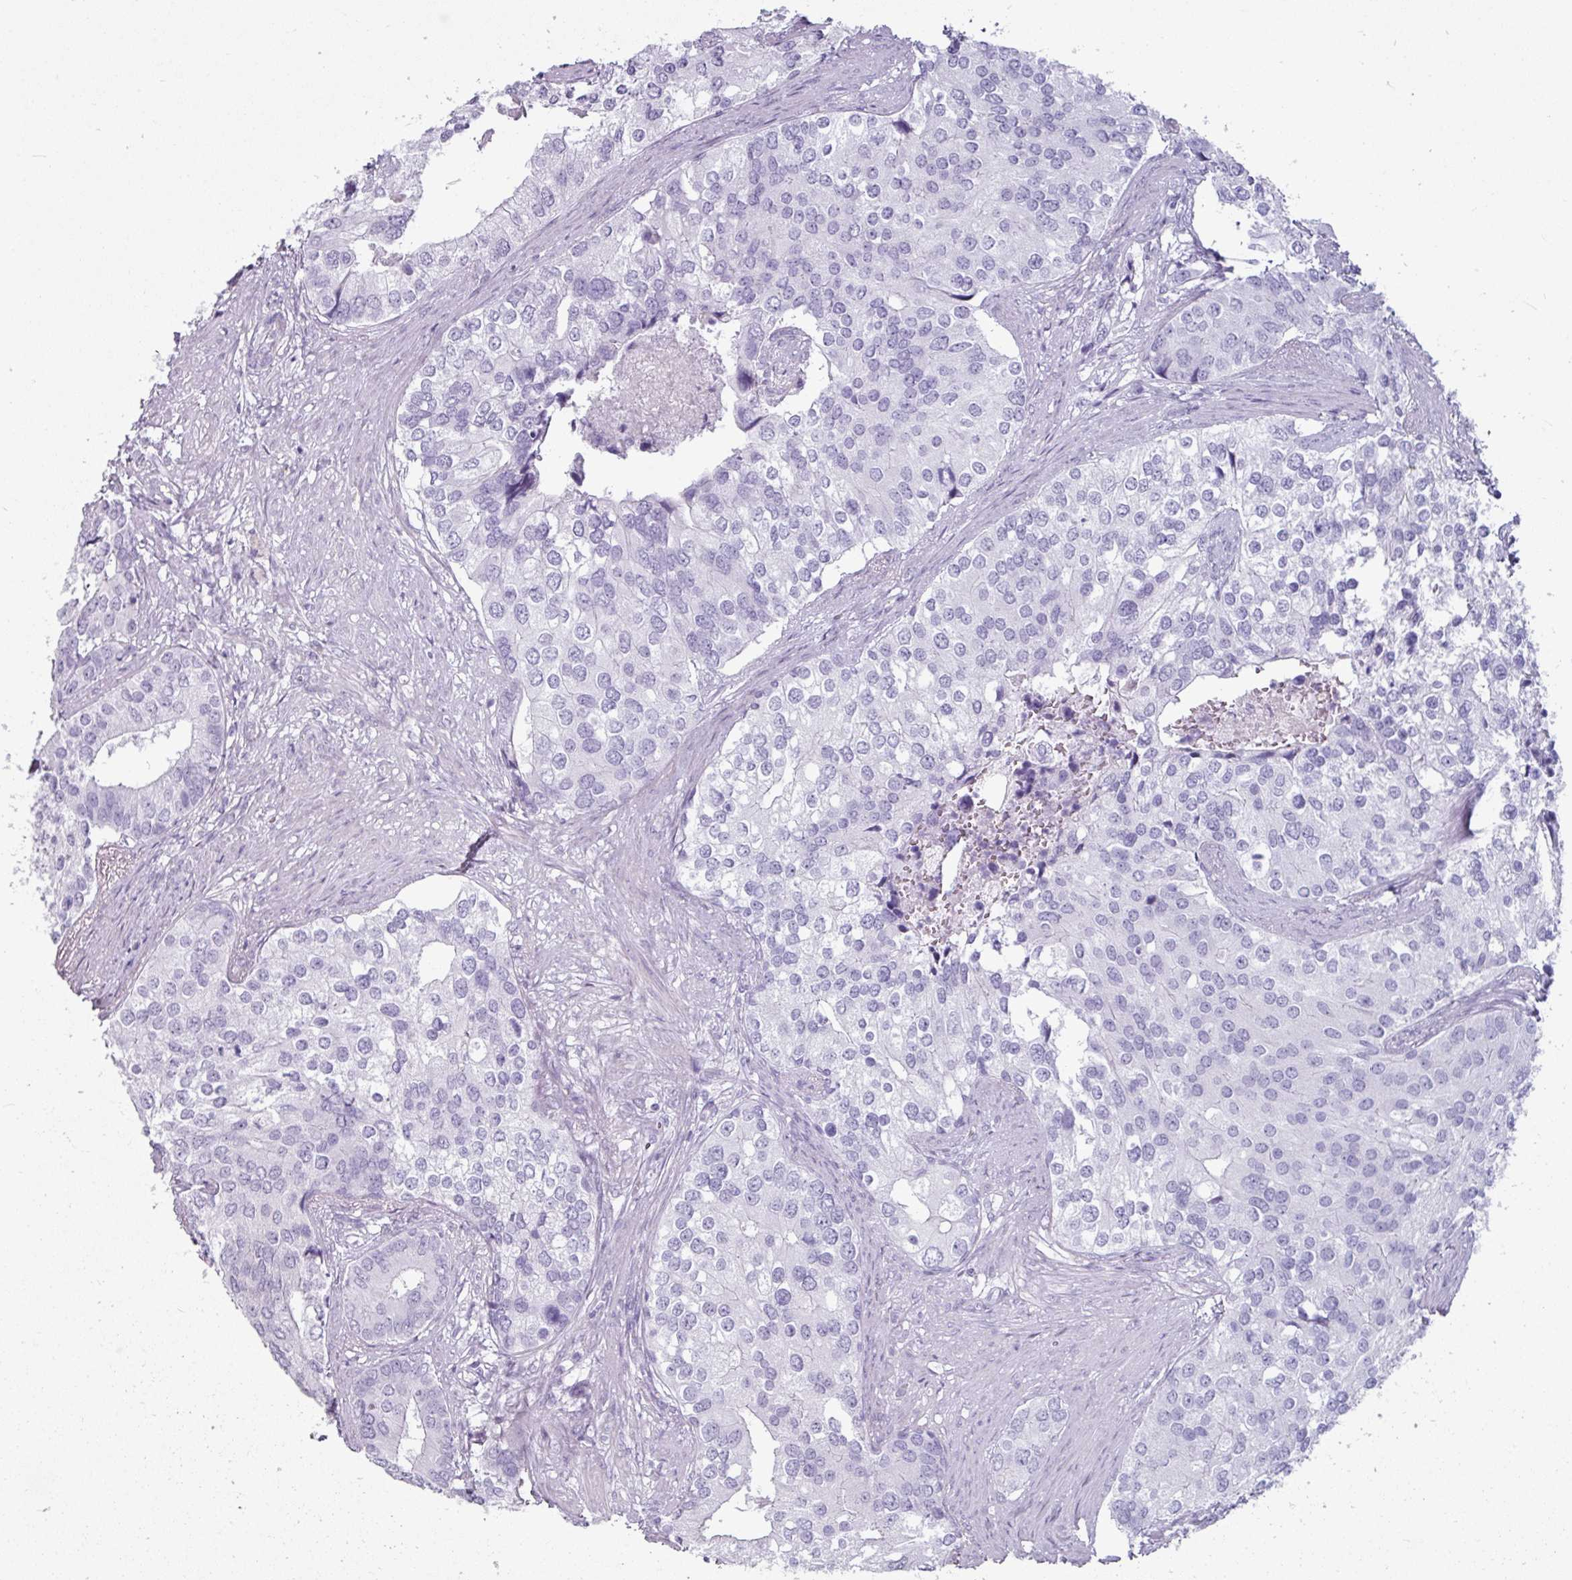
{"staining": {"intensity": "negative", "quantity": "none", "location": "none"}, "tissue": "prostate cancer", "cell_type": "Tumor cells", "image_type": "cancer", "snomed": [{"axis": "morphology", "description": "Adenocarcinoma, High grade"}, {"axis": "topography", "description": "Prostate"}], "caption": "Histopathology image shows no significant protein staining in tumor cells of prostate adenocarcinoma (high-grade).", "gene": "CLCA1", "patient": {"sex": "male", "age": 62}}